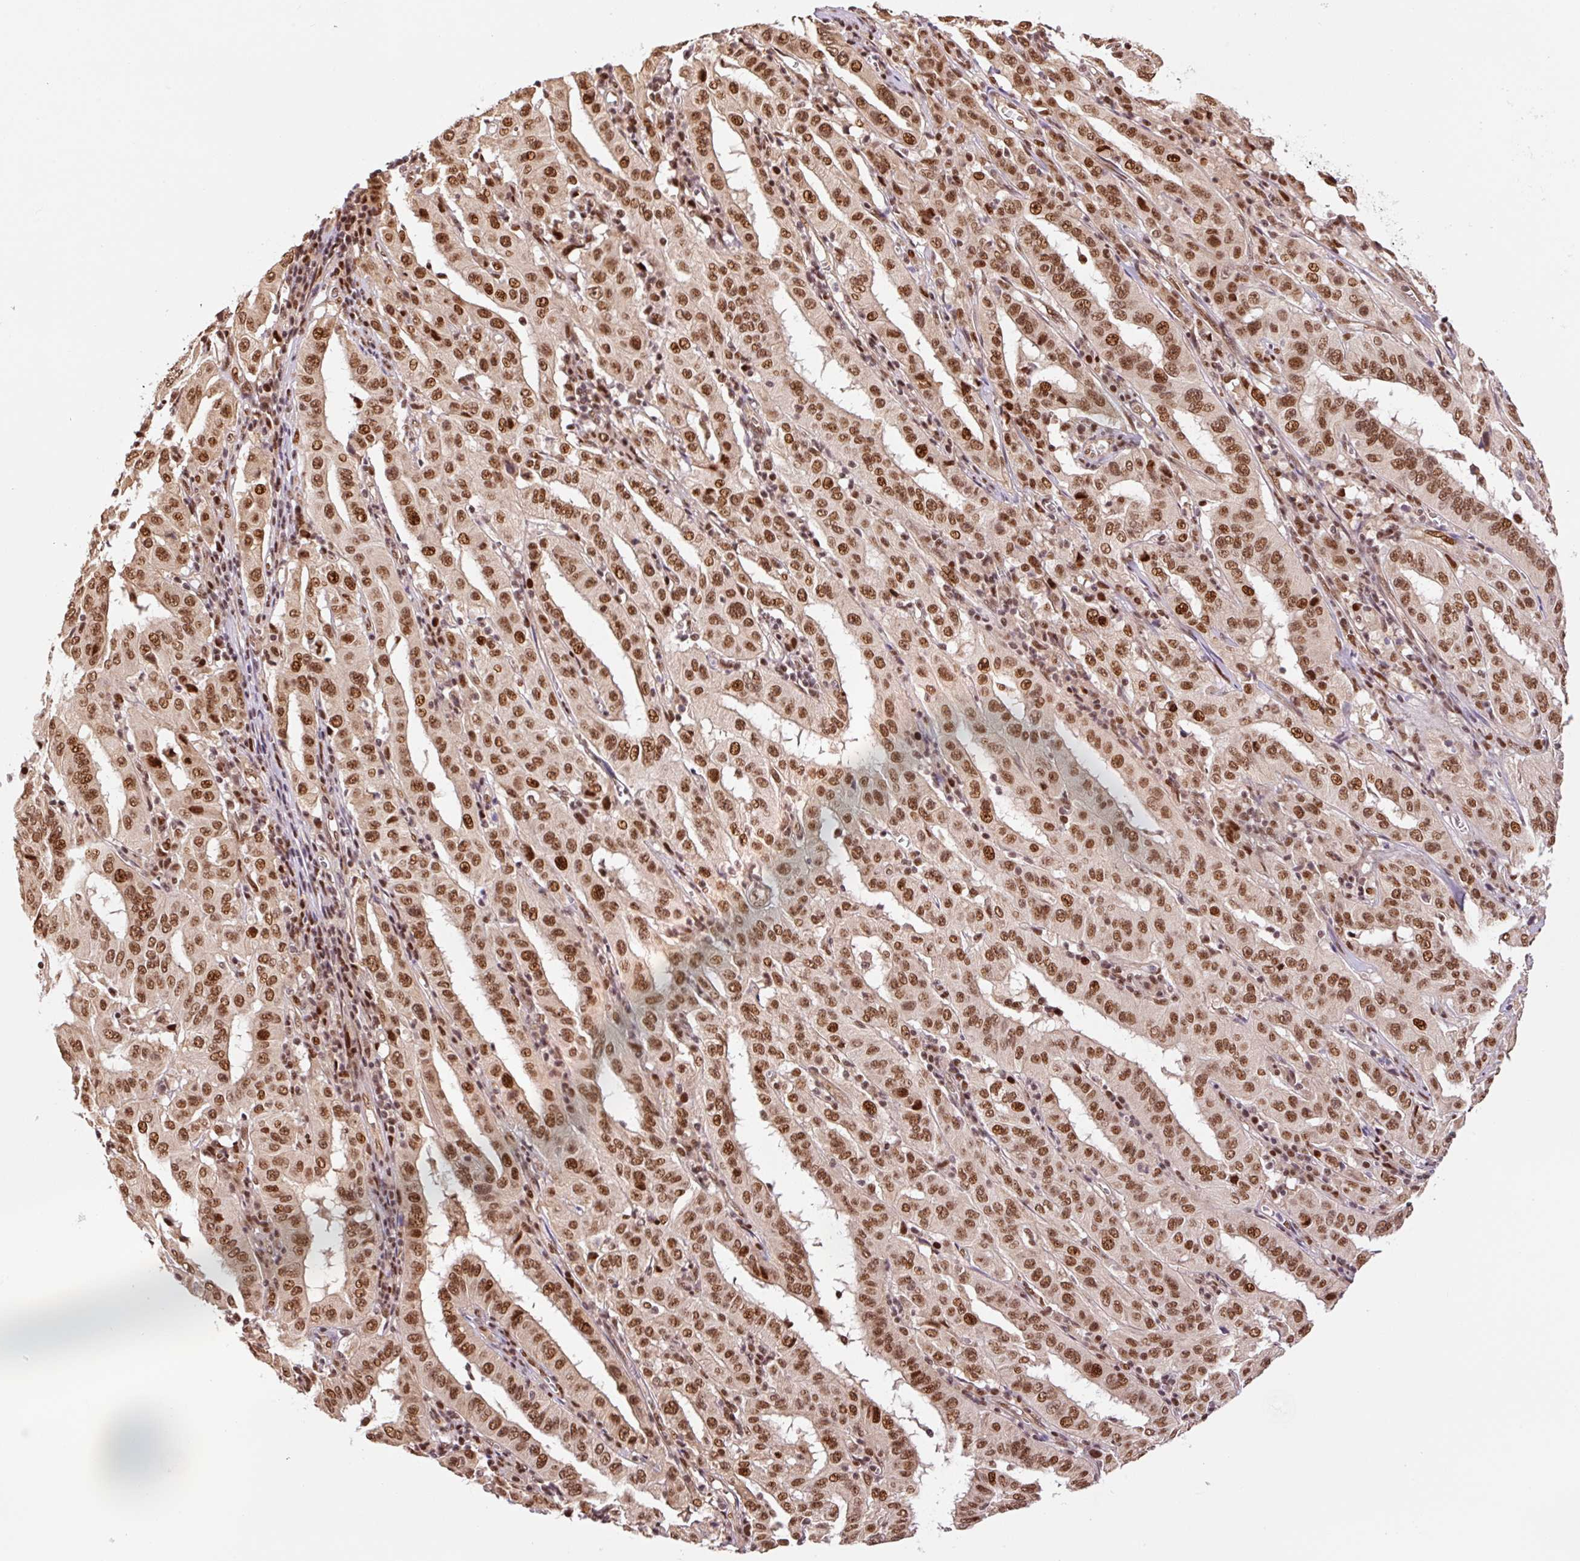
{"staining": {"intensity": "moderate", "quantity": ">75%", "location": "nuclear"}, "tissue": "pancreatic cancer", "cell_type": "Tumor cells", "image_type": "cancer", "snomed": [{"axis": "morphology", "description": "Adenocarcinoma, NOS"}, {"axis": "topography", "description": "Pancreas"}], "caption": "Protein analysis of pancreatic adenocarcinoma tissue shows moderate nuclear expression in approximately >75% of tumor cells.", "gene": "INTS8", "patient": {"sex": "male", "age": 63}}